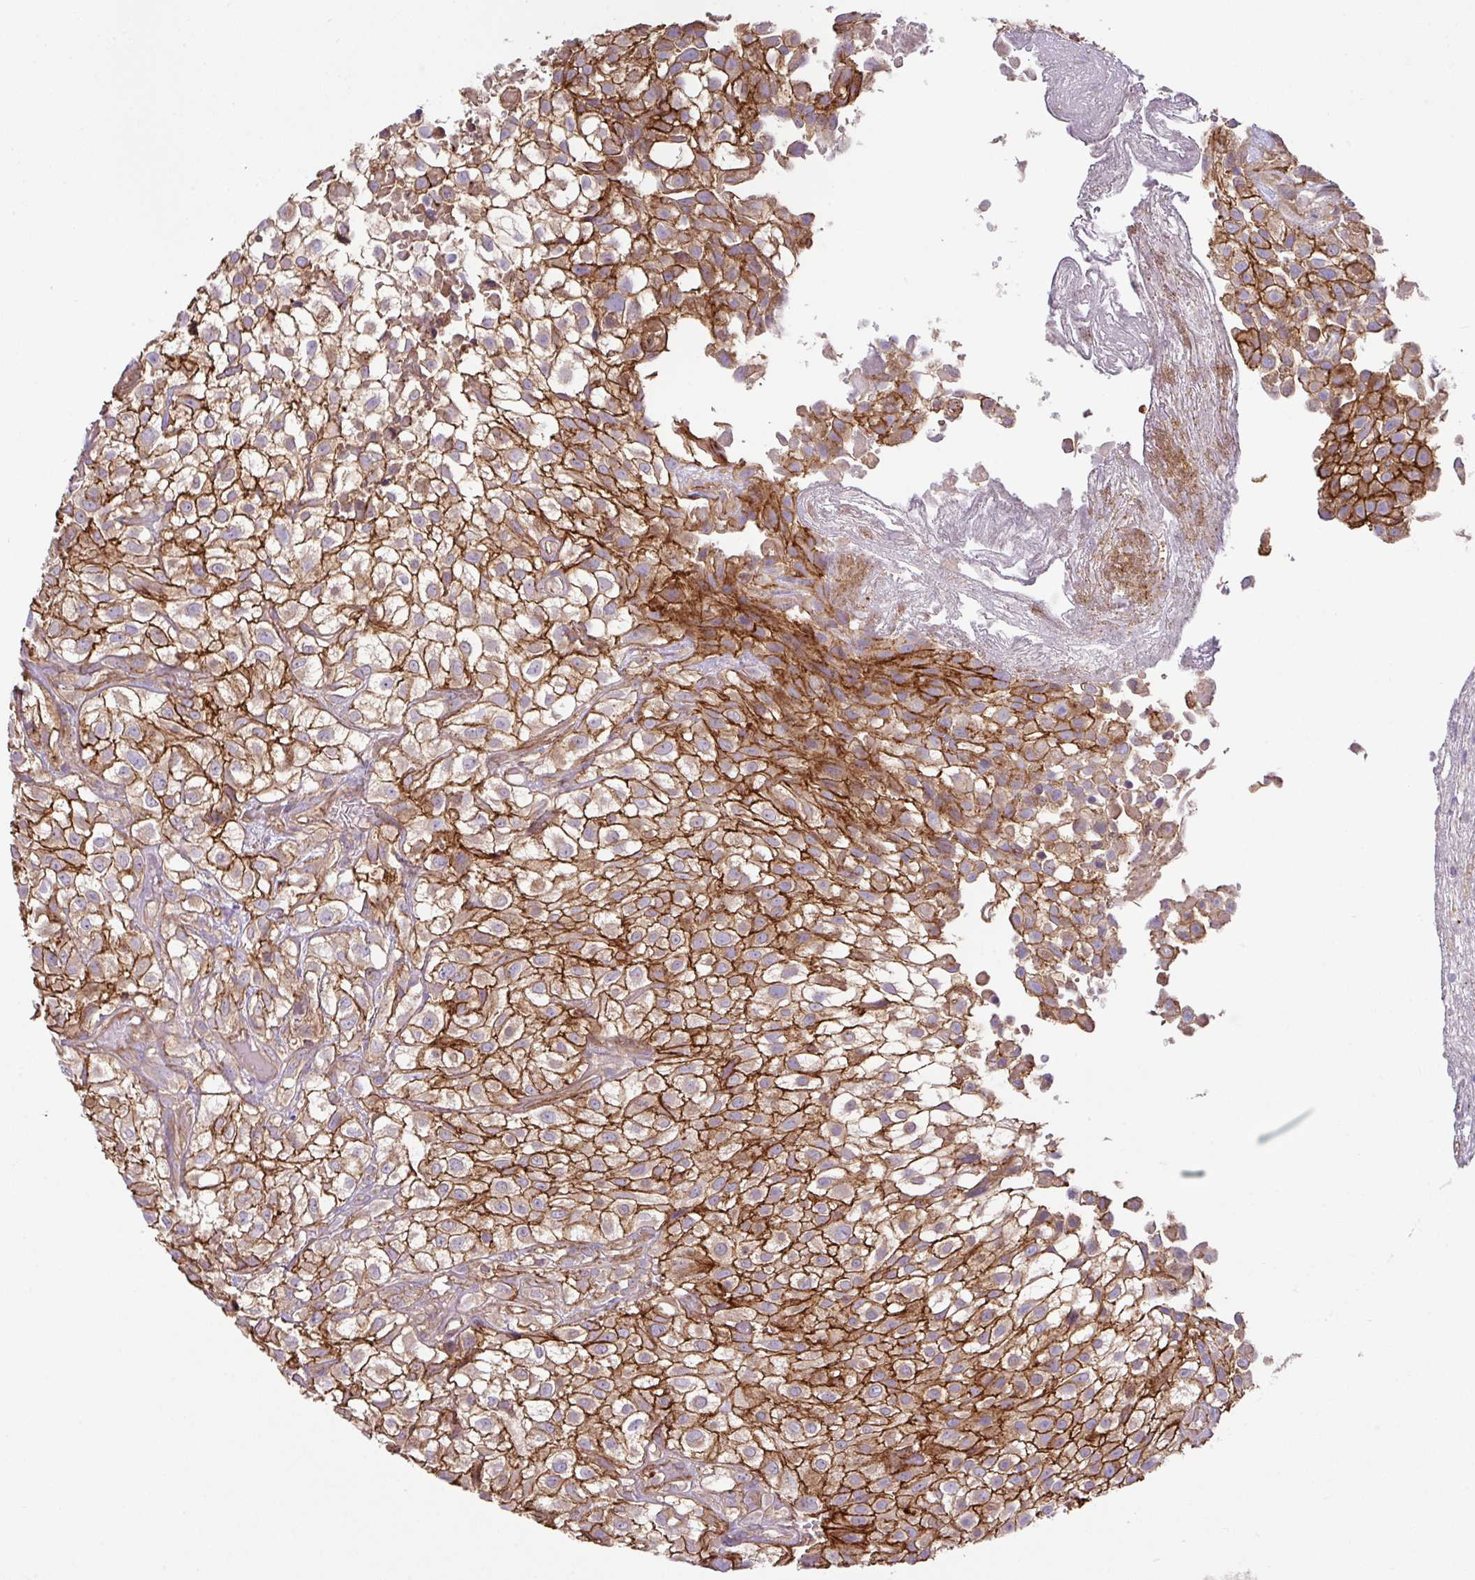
{"staining": {"intensity": "strong", "quantity": ">75%", "location": "cytoplasmic/membranous"}, "tissue": "urothelial cancer", "cell_type": "Tumor cells", "image_type": "cancer", "snomed": [{"axis": "morphology", "description": "Urothelial carcinoma, High grade"}, {"axis": "topography", "description": "Urinary bladder"}], "caption": "This image reveals immunohistochemistry staining of human high-grade urothelial carcinoma, with high strong cytoplasmic/membranous positivity in about >75% of tumor cells.", "gene": "RIC1", "patient": {"sex": "male", "age": 56}}